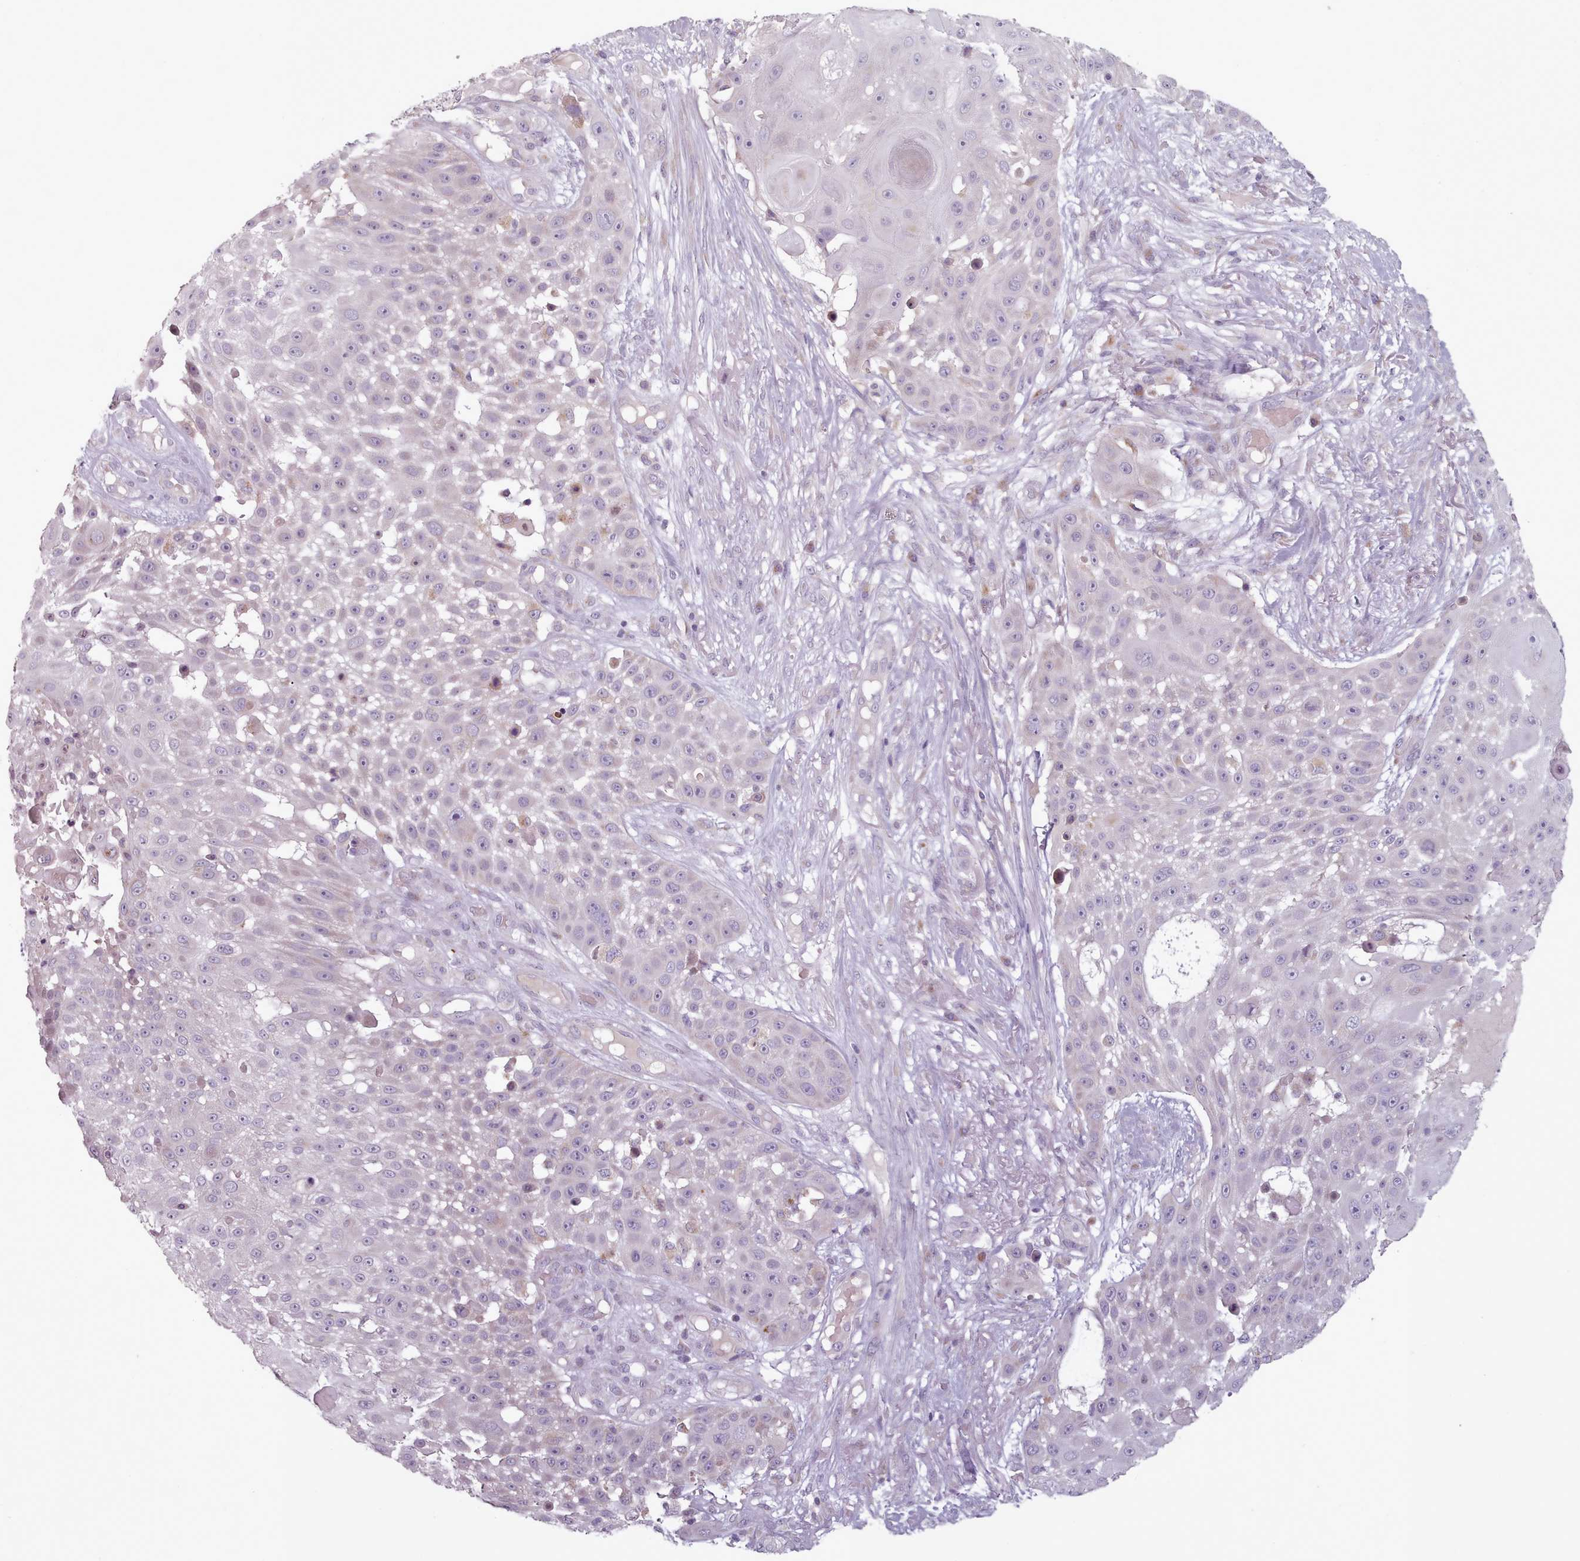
{"staining": {"intensity": "negative", "quantity": "none", "location": "none"}, "tissue": "skin cancer", "cell_type": "Tumor cells", "image_type": "cancer", "snomed": [{"axis": "morphology", "description": "Squamous cell carcinoma, NOS"}, {"axis": "topography", "description": "Skin"}], "caption": "Skin cancer (squamous cell carcinoma) was stained to show a protein in brown. There is no significant positivity in tumor cells.", "gene": "LAPTM5", "patient": {"sex": "female", "age": 86}}